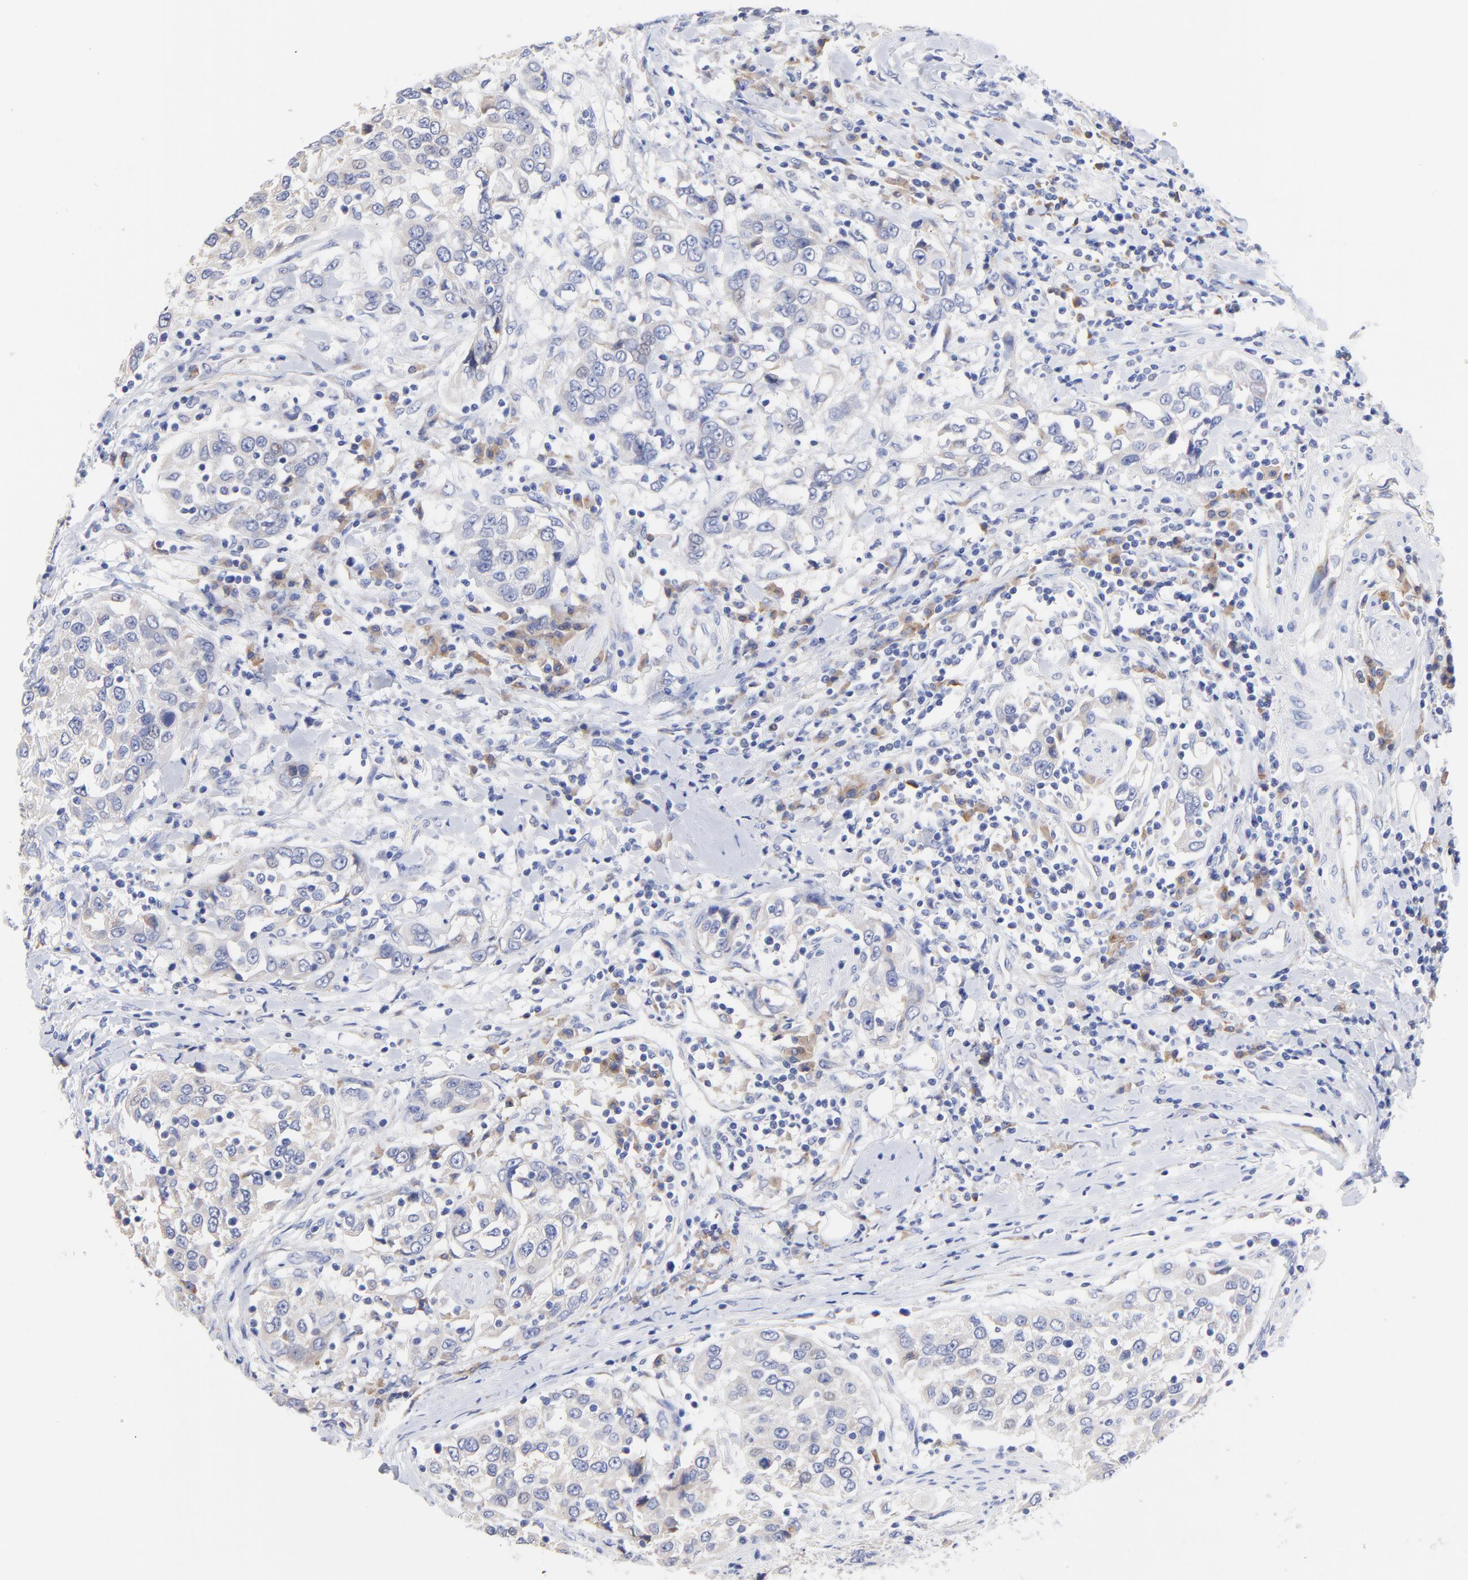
{"staining": {"intensity": "weak", "quantity": "<25%", "location": "cytoplasmic/membranous"}, "tissue": "urothelial cancer", "cell_type": "Tumor cells", "image_type": "cancer", "snomed": [{"axis": "morphology", "description": "Urothelial carcinoma, High grade"}, {"axis": "topography", "description": "Urinary bladder"}], "caption": "IHC micrograph of human urothelial cancer stained for a protein (brown), which demonstrates no positivity in tumor cells. The staining was performed using DAB to visualize the protein expression in brown, while the nuclei were stained in blue with hematoxylin (Magnification: 20x).", "gene": "LAX1", "patient": {"sex": "female", "age": 80}}